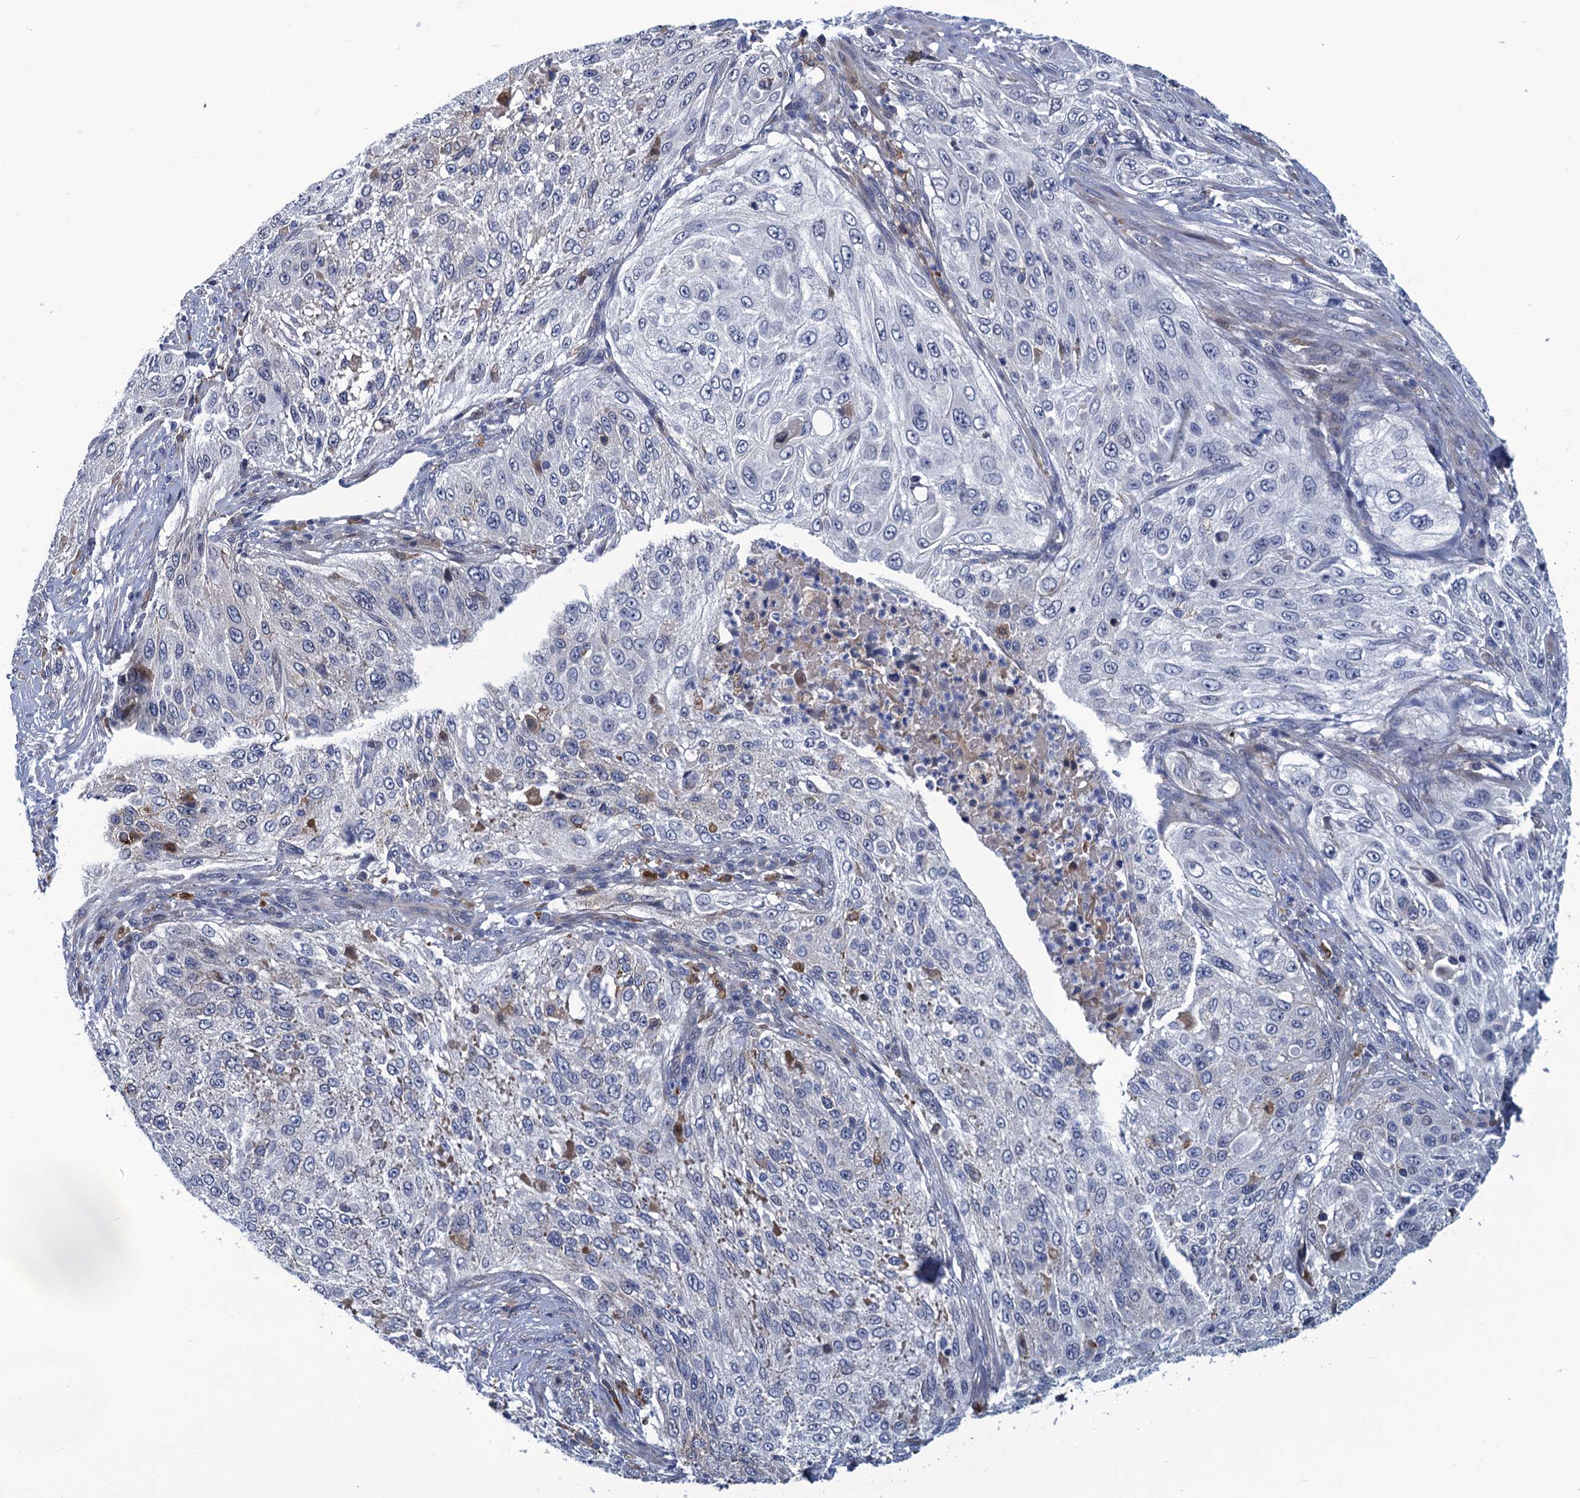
{"staining": {"intensity": "negative", "quantity": "none", "location": "none"}, "tissue": "cervical cancer", "cell_type": "Tumor cells", "image_type": "cancer", "snomed": [{"axis": "morphology", "description": "Squamous cell carcinoma, NOS"}, {"axis": "topography", "description": "Cervix"}], "caption": "IHC image of squamous cell carcinoma (cervical) stained for a protein (brown), which demonstrates no positivity in tumor cells. (DAB IHC, high magnification).", "gene": "DNHD1", "patient": {"sex": "female", "age": 42}}